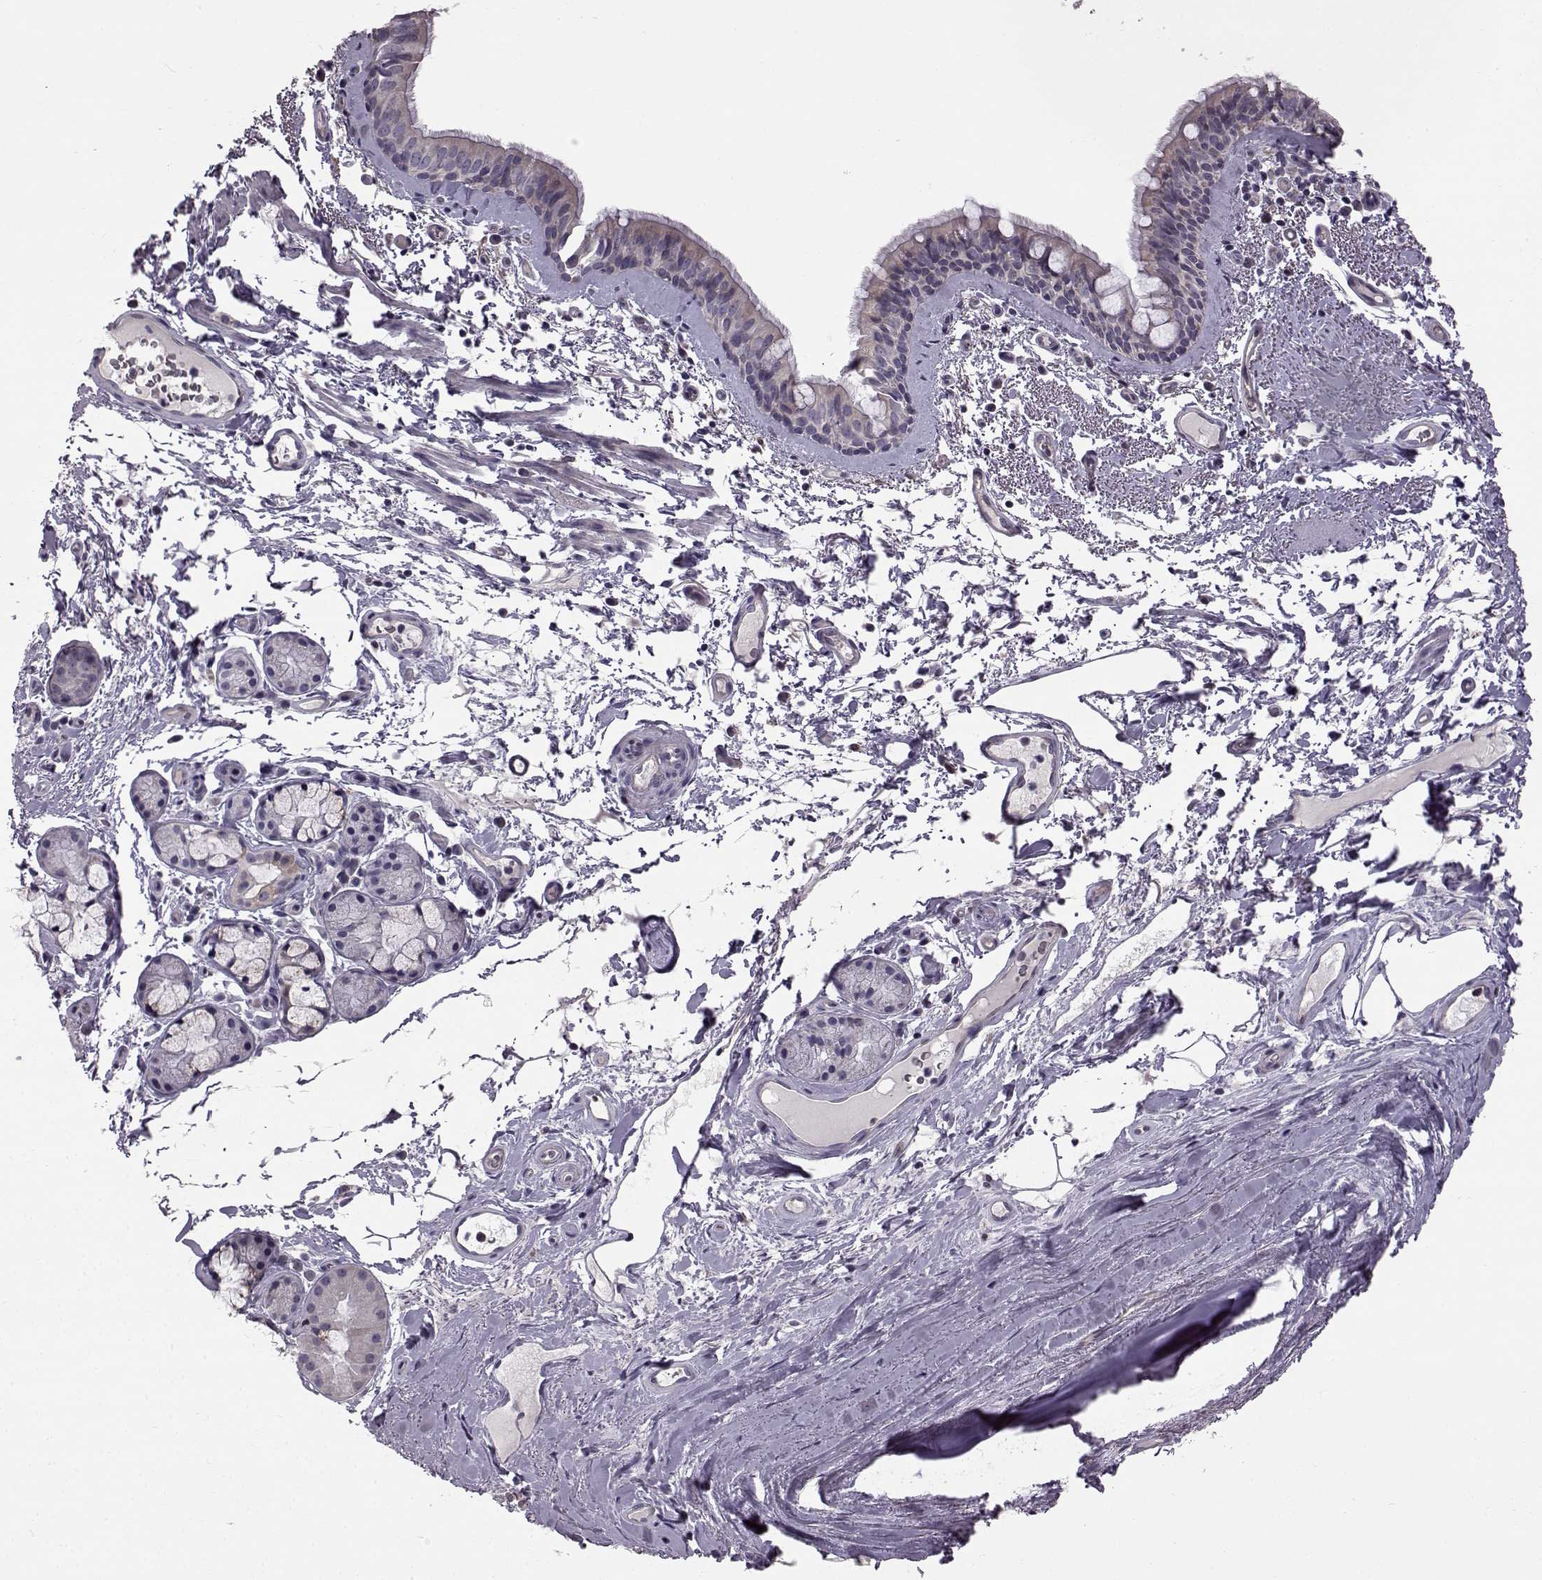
{"staining": {"intensity": "negative", "quantity": "none", "location": "none"}, "tissue": "bronchus", "cell_type": "Respiratory epithelial cells", "image_type": "normal", "snomed": [{"axis": "morphology", "description": "Normal tissue, NOS"}, {"axis": "topography", "description": "Bronchus"}], "caption": "There is no significant staining in respiratory epithelial cells of bronchus. Brightfield microscopy of IHC stained with DAB (3,3'-diaminobenzidine) (brown) and hematoxylin (blue), captured at high magnification.", "gene": "B3GNT6", "patient": {"sex": "female", "age": 64}}